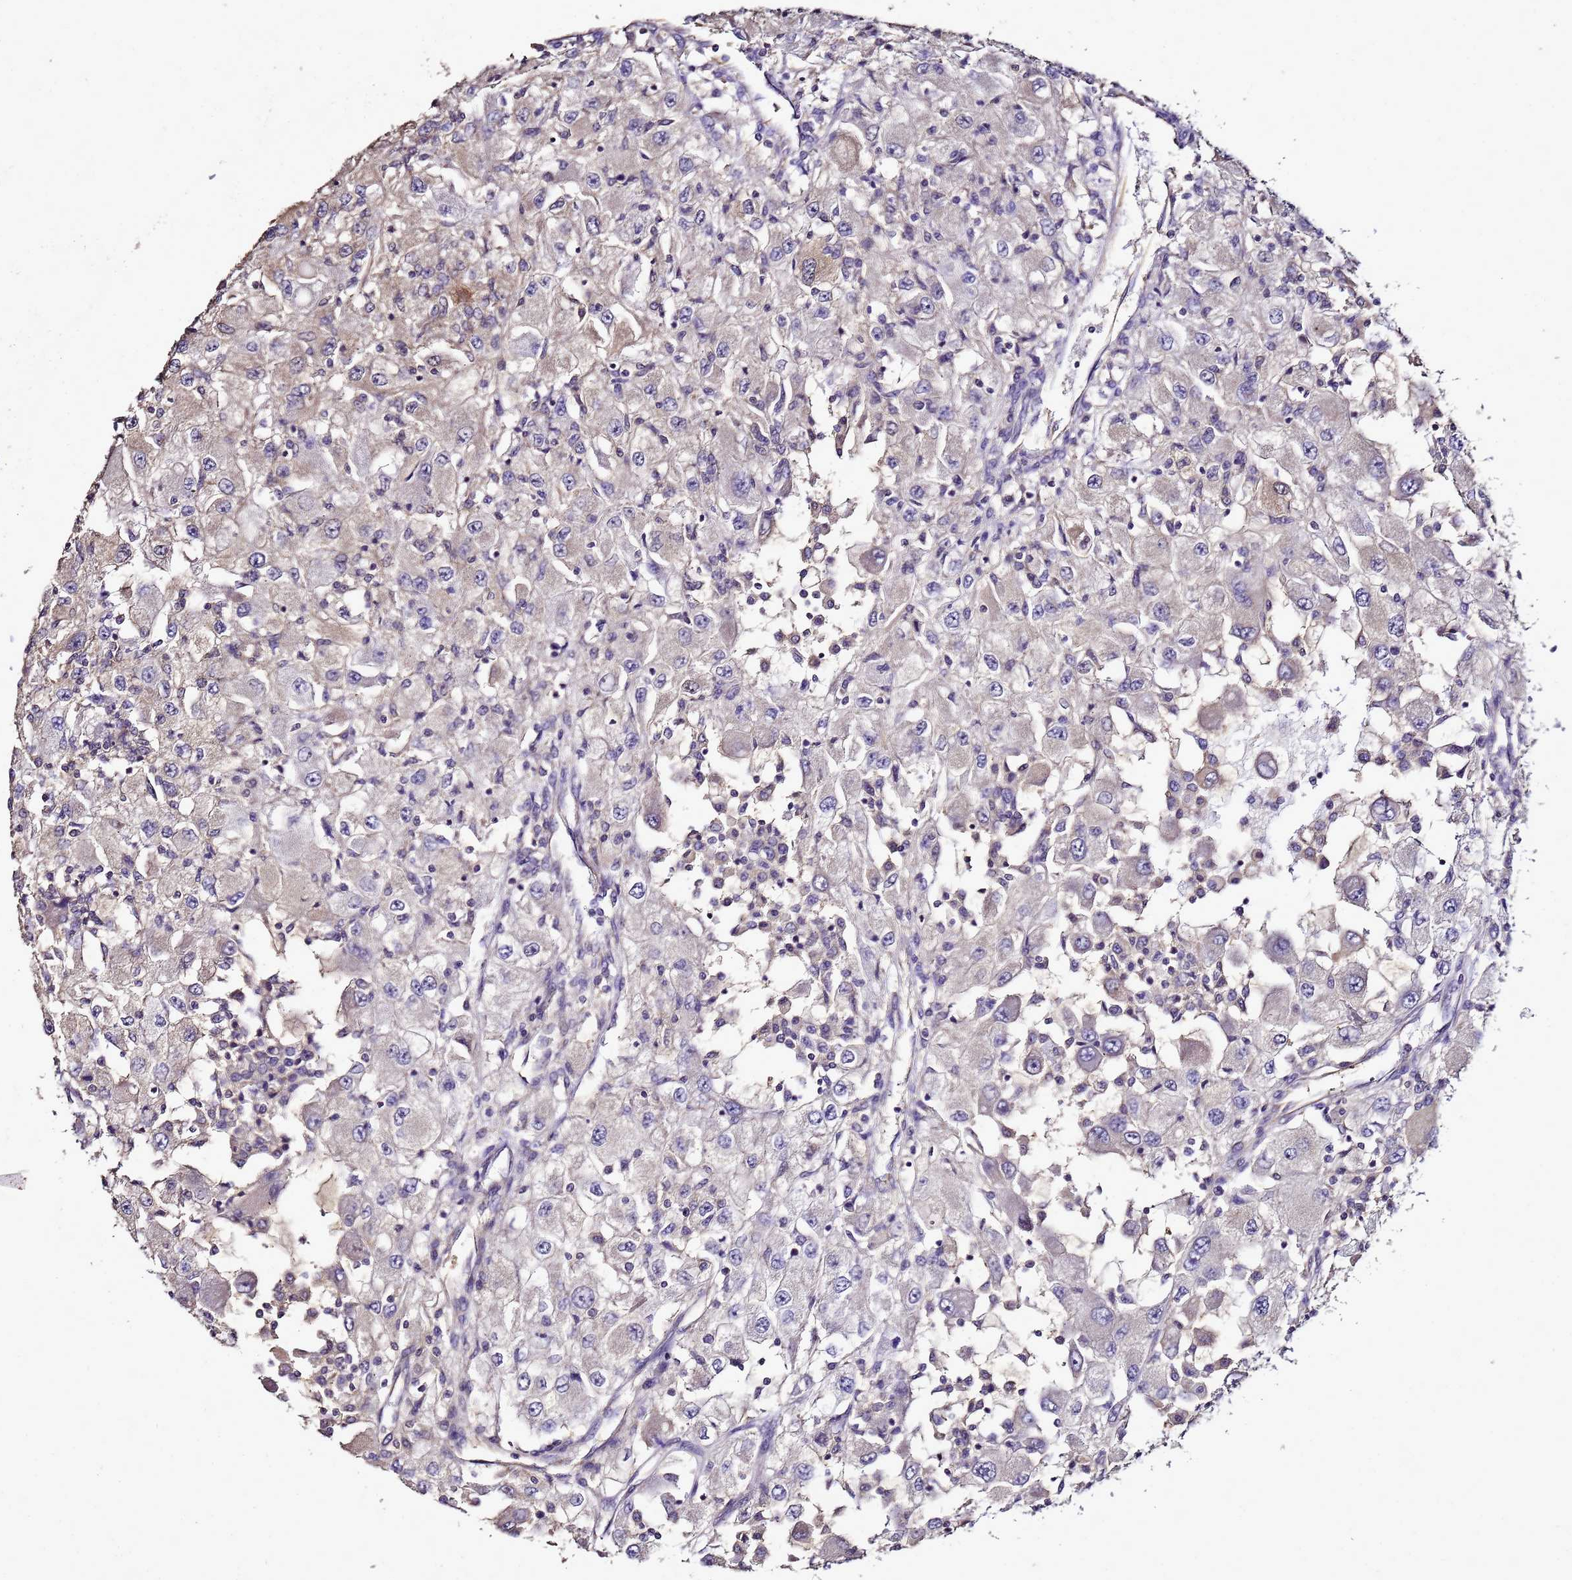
{"staining": {"intensity": "weak", "quantity": "<25%", "location": "cytoplasmic/membranous"}, "tissue": "renal cancer", "cell_type": "Tumor cells", "image_type": "cancer", "snomed": [{"axis": "morphology", "description": "Adenocarcinoma, NOS"}, {"axis": "topography", "description": "Kidney"}], "caption": "Immunohistochemical staining of renal cancer (adenocarcinoma) reveals no significant expression in tumor cells.", "gene": "ENOPH1", "patient": {"sex": "female", "age": 67}}